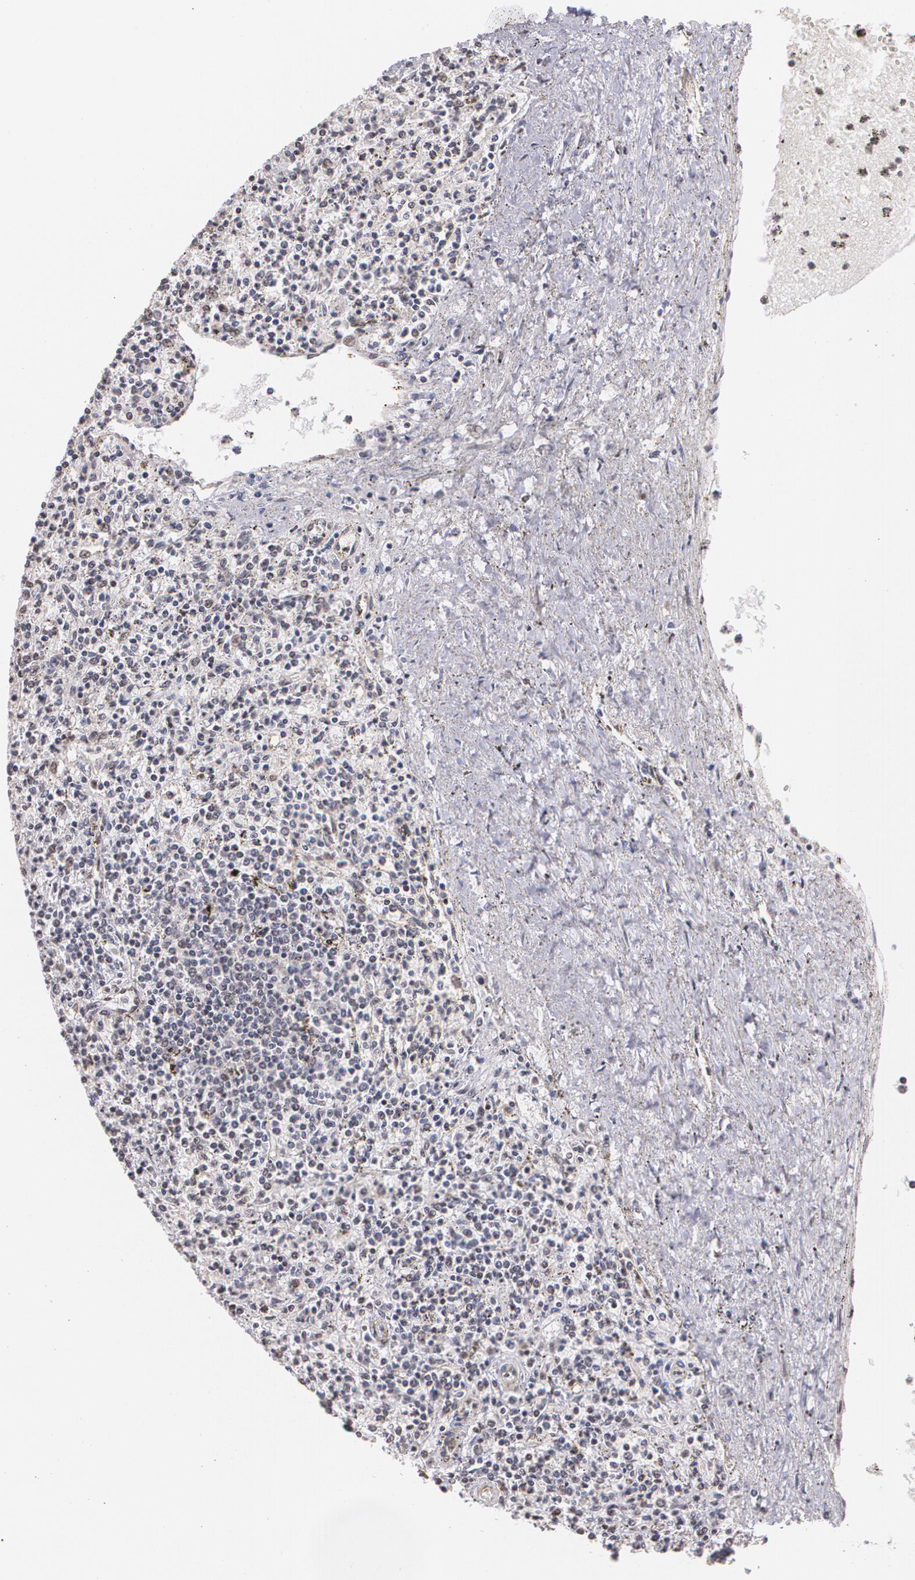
{"staining": {"intensity": "weak", "quantity": ">75%", "location": "nuclear"}, "tissue": "spleen", "cell_type": "Cells in red pulp", "image_type": "normal", "snomed": [{"axis": "morphology", "description": "Normal tissue, NOS"}, {"axis": "topography", "description": "Spleen"}], "caption": "Brown immunohistochemical staining in normal human spleen displays weak nuclear staining in about >75% of cells in red pulp. (Brightfield microscopy of DAB IHC at high magnification).", "gene": "C6orf15", "patient": {"sex": "male", "age": 72}}